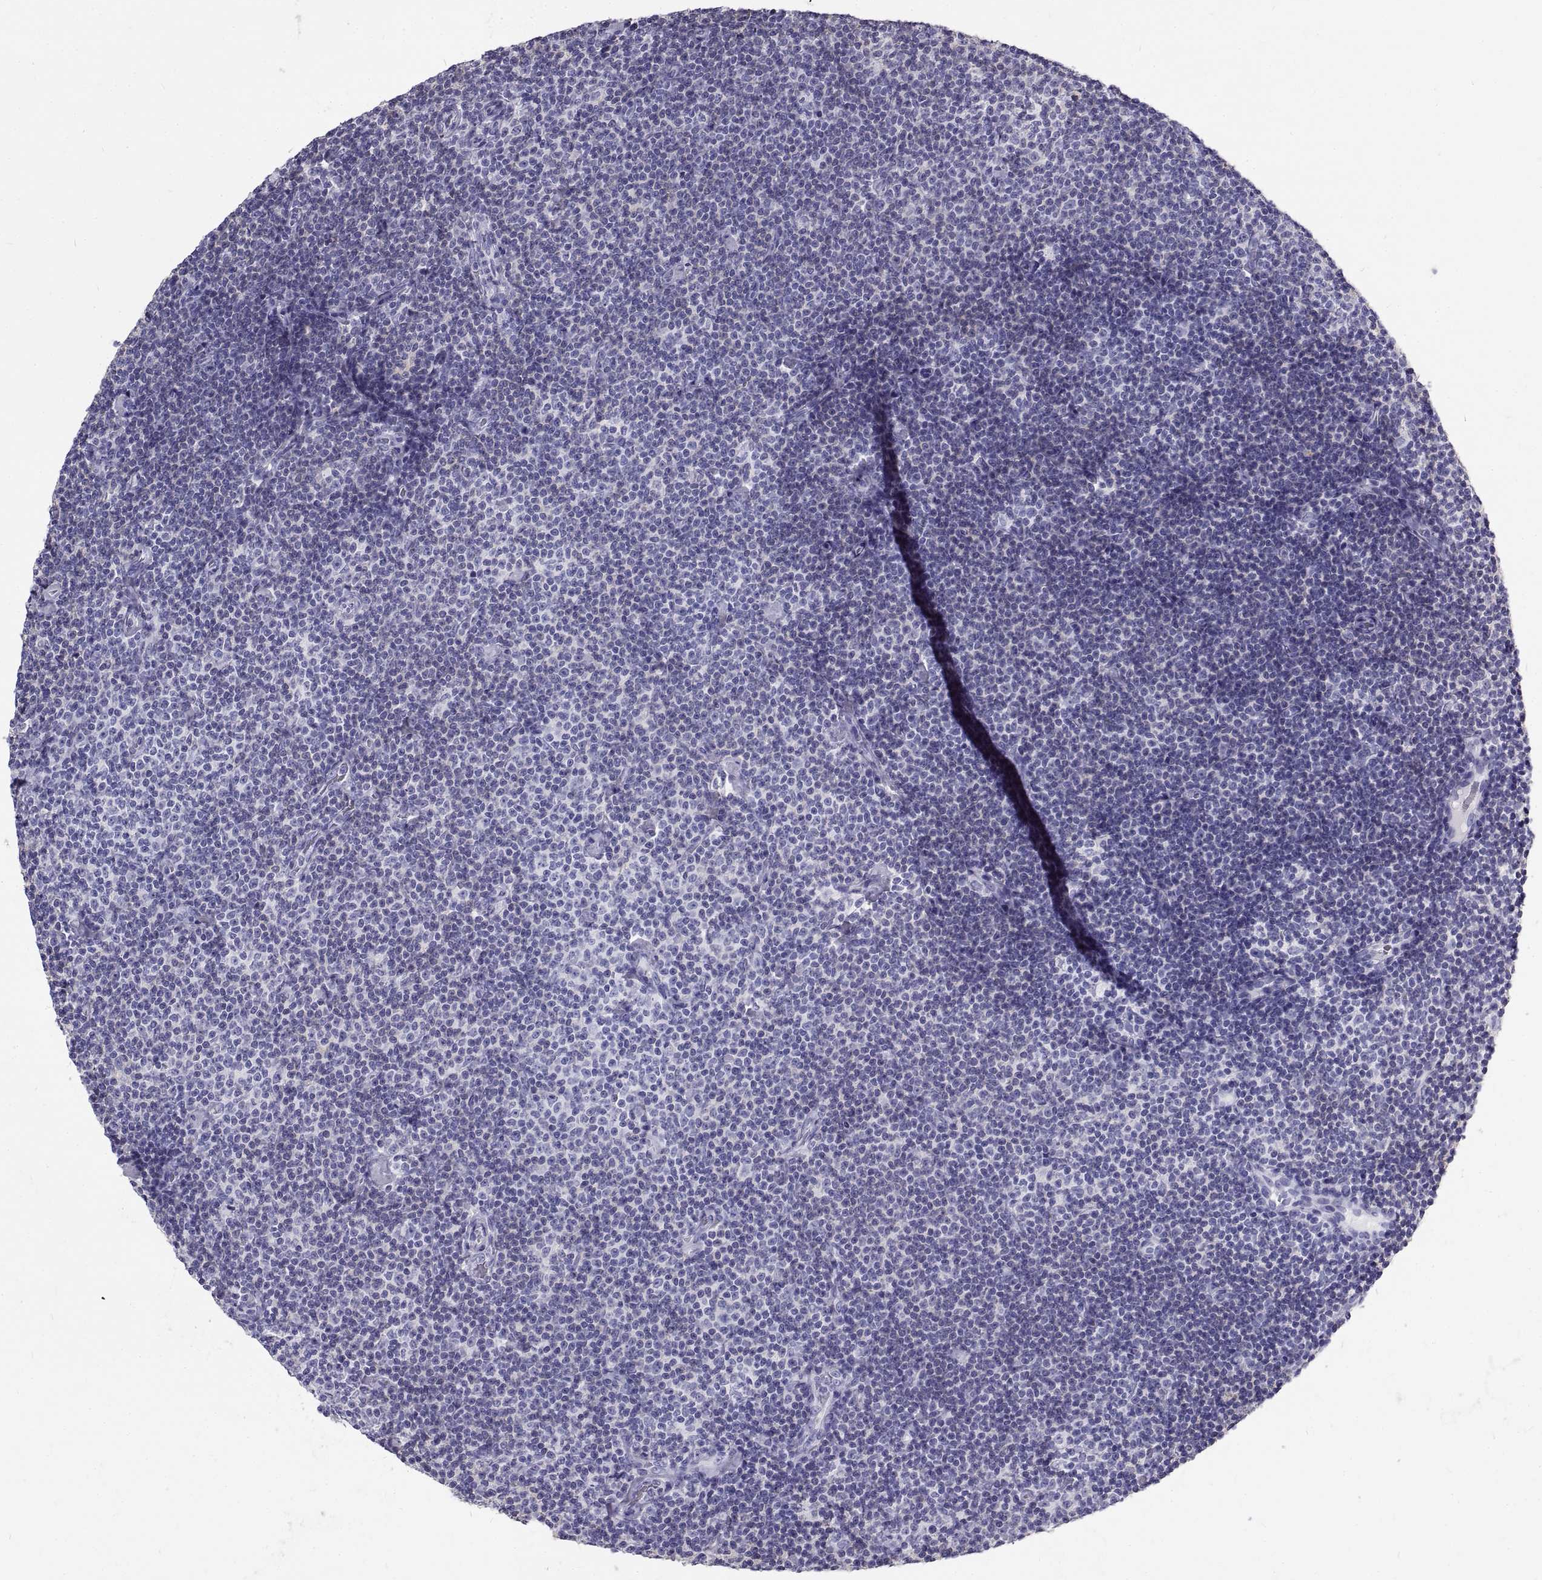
{"staining": {"intensity": "negative", "quantity": "none", "location": "none"}, "tissue": "lymphoma", "cell_type": "Tumor cells", "image_type": "cancer", "snomed": [{"axis": "morphology", "description": "Malignant lymphoma, non-Hodgkin's type, Low grade"}, {"axis": "topography", "description": "Lymph node"}], "caption": "Tumor cells show no significant protein staining in low-grade malignant lymphoma, non-Hodgkin's type.", "gene": "GNG12", "patient": {"sex": "male", "age": 81}}